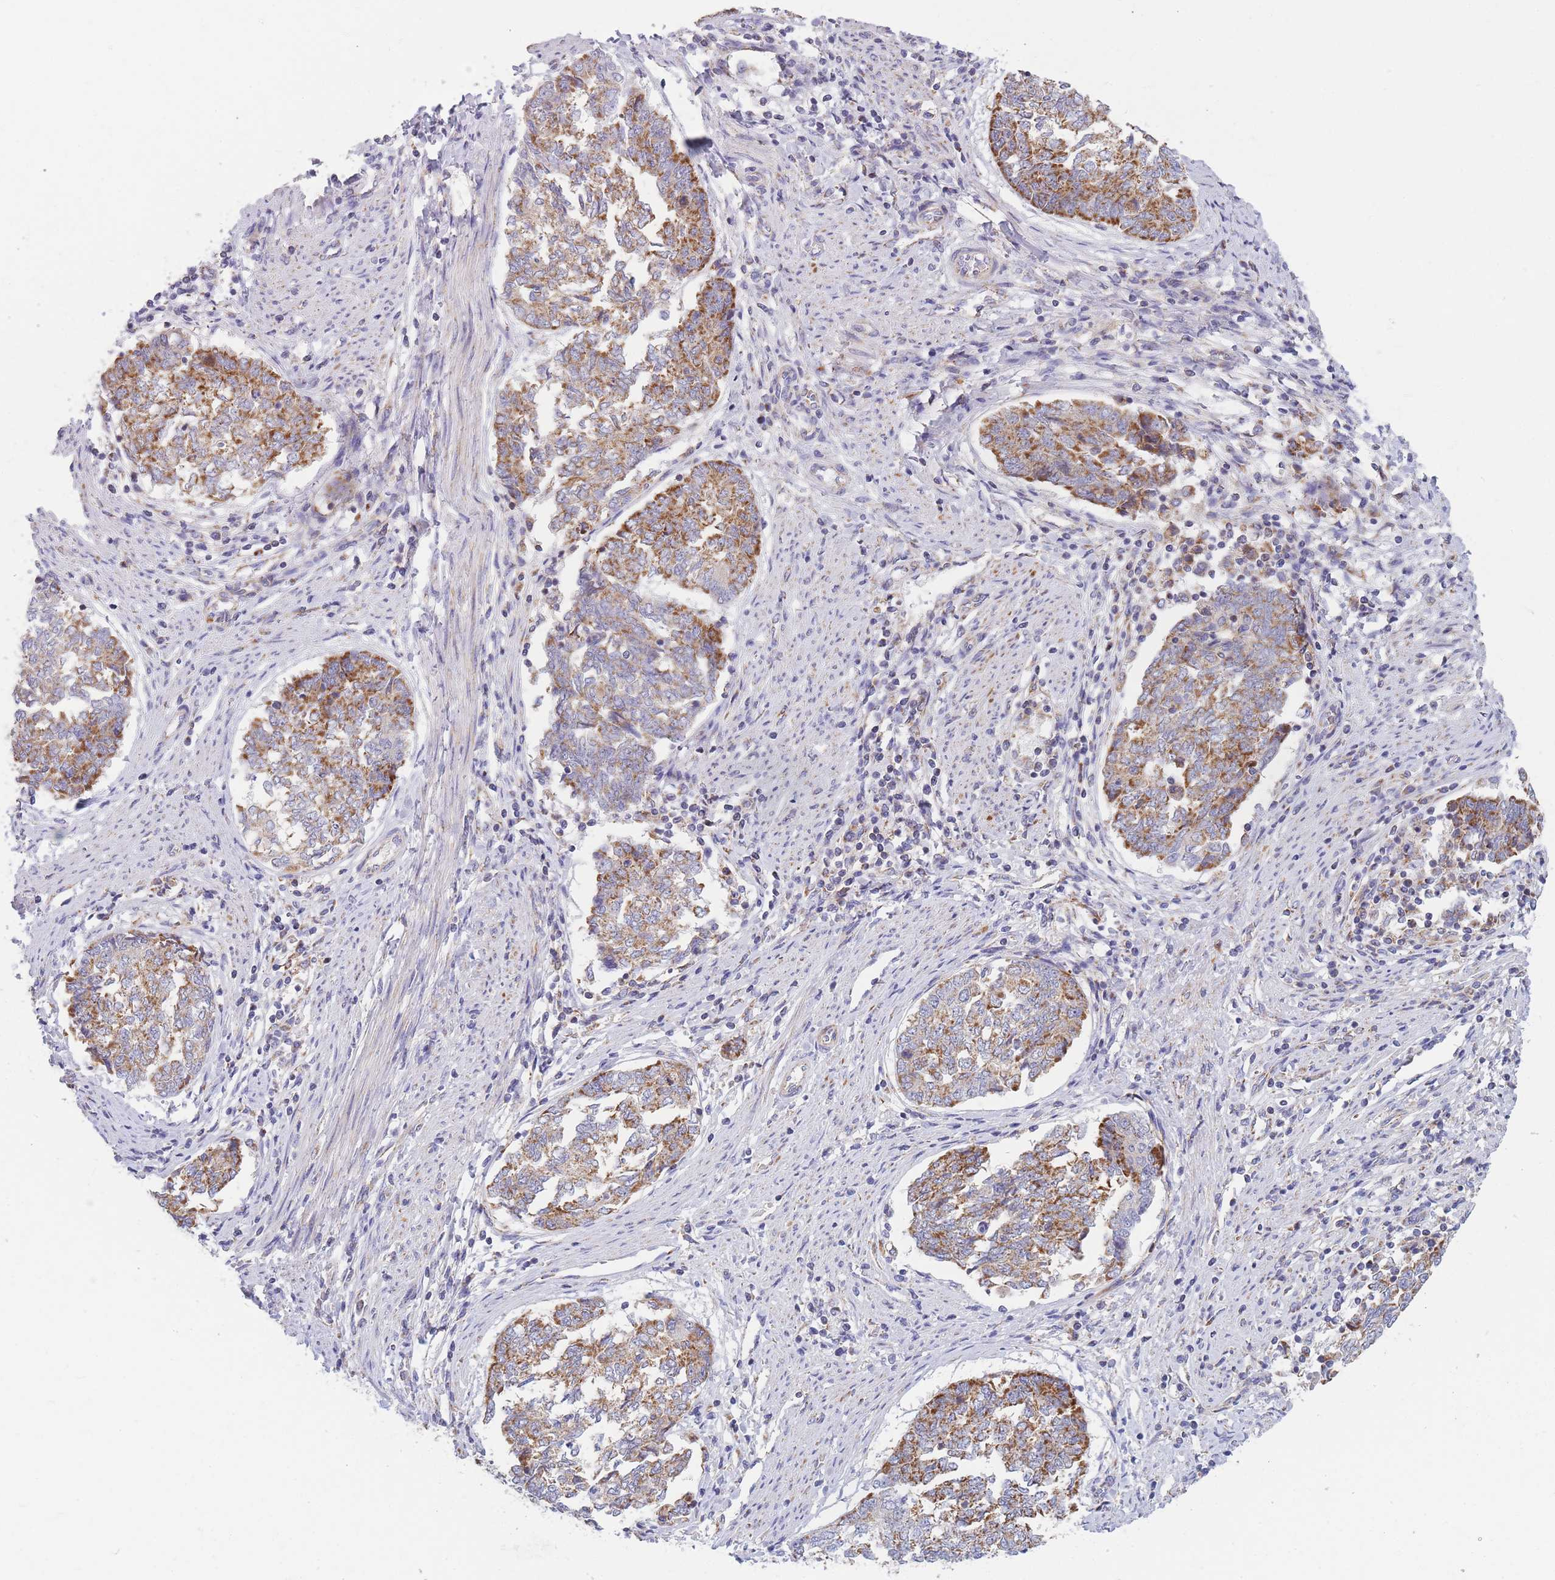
{"staining": {"intensity": "moderate", "quantity": ">75%", "location": "cytoplasmic/membranous"}, "tissue": "endometrial cancer", "cell_type": "Tumor cells", "image_type": "cancer", "snomed": [{"axis": "morphology", "description": "Adenocarcinoma, NOS"}, {"axis": "topography", "description": "Endometrium"}], "caption": "Approximately >75% of tumor cells in human endometrial adenocarcinoma display moderate cytoplasmic/membranous protein staining as visualized by brown immunohistochemical staining.", "gene": "MRPS11", "patient": {"sex": "female", "age": 80}}